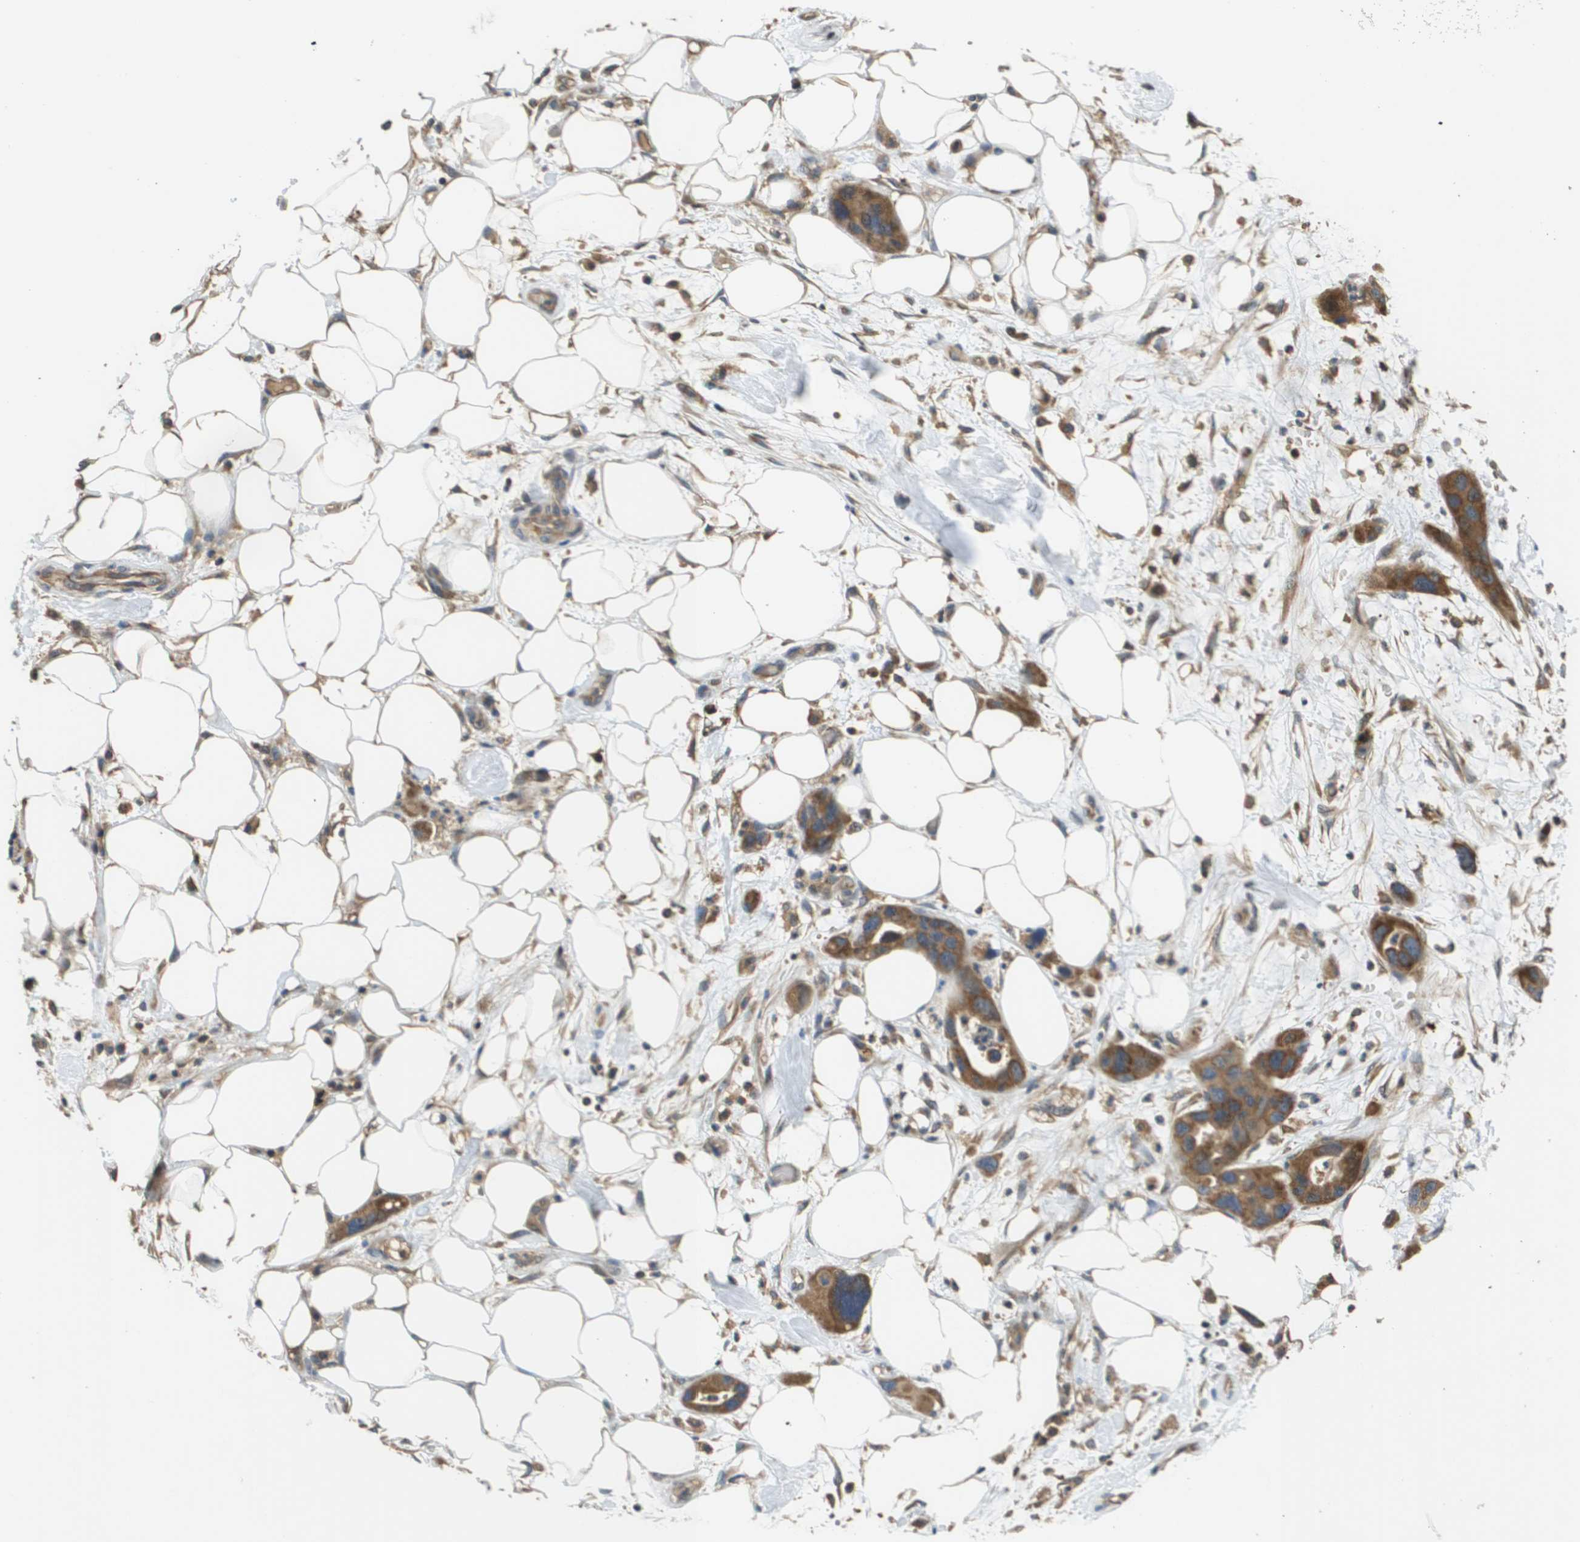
{"staining": {"intensity": "moderate", "quantity": ">75%", "location": "cytoplasmic/membranous"}, "tissue": "pancreatic cancer", "cell_type": "Tumor cells", "image_type": "cancer", "snomed": [{"axis": "morphology", "description": "Adenocarcinoma, NOS"}, {"axis": "topography", "description": "Pancreas"}], "caption": "Protein positivity by immunohistochemistry (IHC) reveals moderate cytoplasmic/membranous staining in approximately >75% of tumor cells in pancreatic adenocarcinoma.", "gene": "RBM38", "patient": {"sex": "female", "age": 71}}